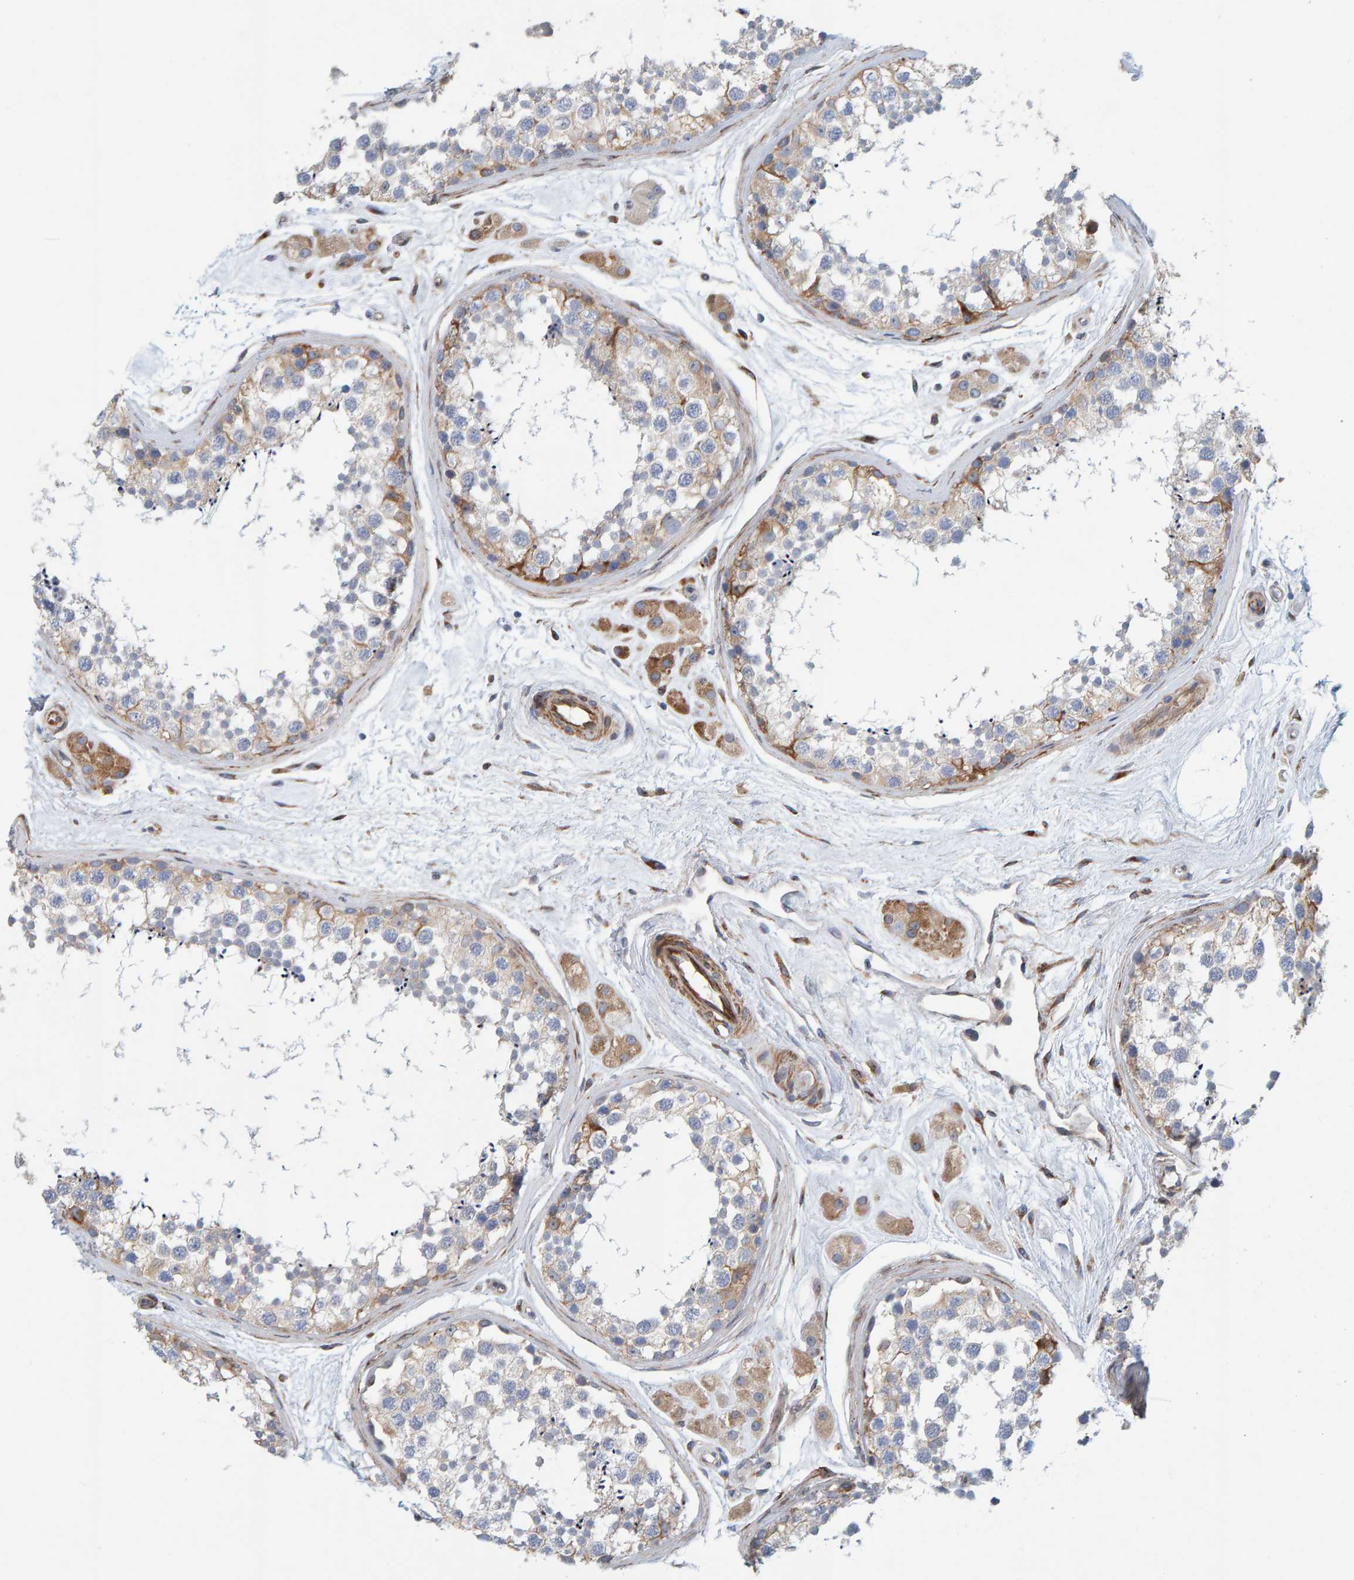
{"staining": {"intensity": "moderate", "quantity": "25%-75%", "location": "cytoplasmic/membranous"}, "tissue": "testis", "cell_type": "Cells in seminiferous ducts", "image_type": "normal", "snomed": [{"axis": "morphology", "description": "Normal tissue, NOS"}, {"axis": "topography", "description": "Testis"}], "caption": "Protein positivity by immunohistochemistry (IHC) reveals moderate cytoplasmic/membranous expression in approximately 25%-75% of cells in seminiferous ducts in unremarkable testis. (IHC, brightfield microscopy, high magnification).", "gene": "MMP16", "patient": {"sex": "male", "age": 56}}